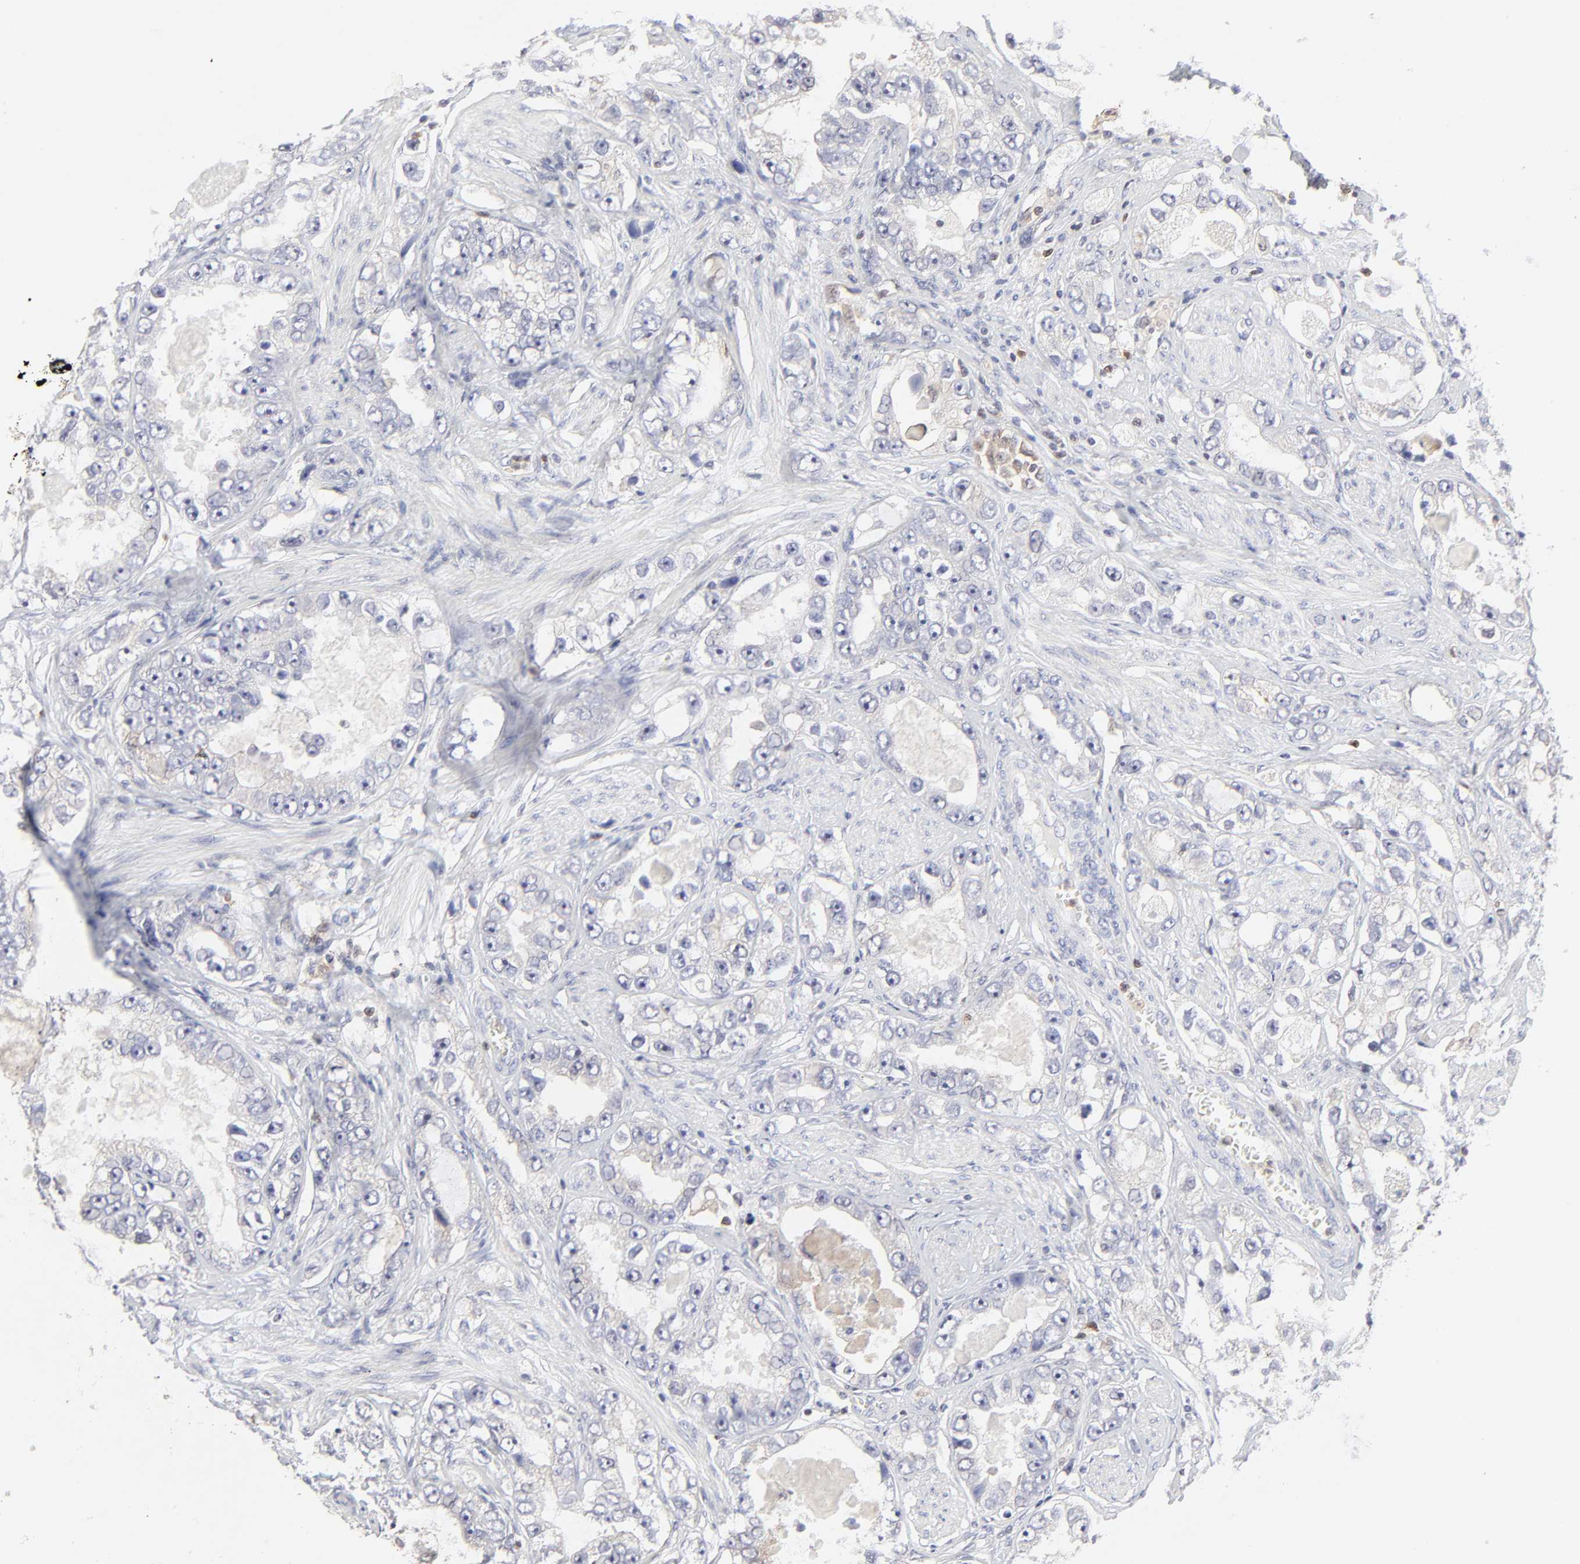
{"staining": {"intensity": "negative", "quantity": "none", "location": "none"}, "tissue": "prostate cancer", "cell_type": "Tumor cells", "image_type": "cancer", "snomed": [{"axis": "morphology", "description": "Adenocarcinoma, High grade"}, {"axis": "topography", "description": "Prostate"}], "caption": "Tumor cells are negative for brown protein staining in adenocarcinoma (high-grade) (prostate).", "gene": "CASP3", "patient": {"sex": "male", "age": 63}}